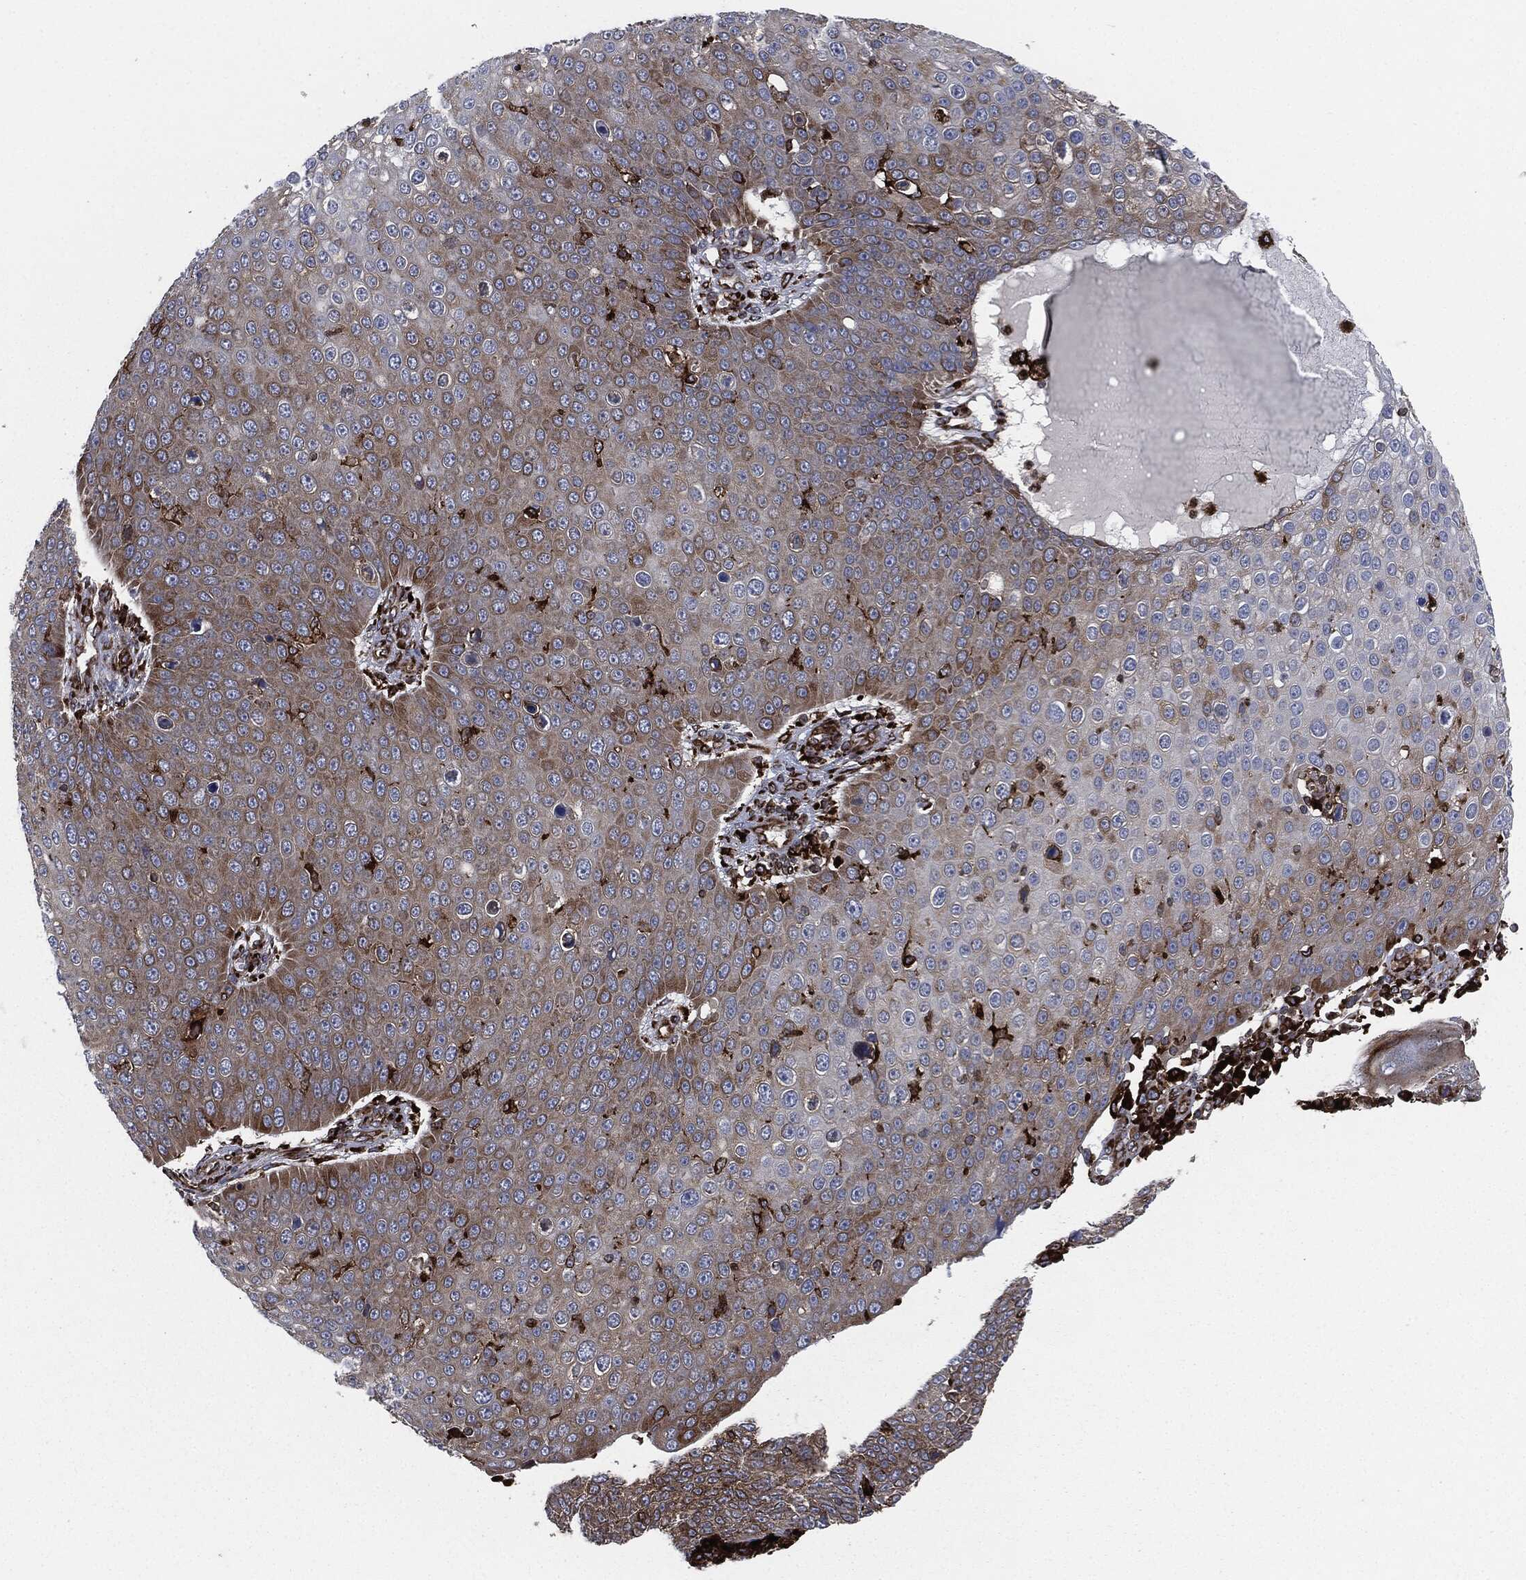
{"staining": {"intensity": "moderate", "quantity": "25%-75%", "location": "cytoplasmic/membranous"}, "tissue": "skin cancer", "cell_type": "Tumor cells", "image_type": "cancer", "snomed": [{"axis": "morphology", "description": "Squamous cell carcinoma, NOS"}, {"axis": "topography", "description": "Skin"}], "caption": "Immunohistochemistry staining of skin cancer (squamous cell carcinoma), which demonstrates medium levels of moderate cytoplasmic/membranous staining in about 25%-75% of tumor cells indicating moderate cytoplasmic/membranous protein staining. The staining was performed using DAB (3,3'-diaminobenzidine) (brown) for protein detection and nuclei were counterstained in hematoxylin (blue).", "gene": "CALR", "patient": {"sex": "male", "age": 71}}